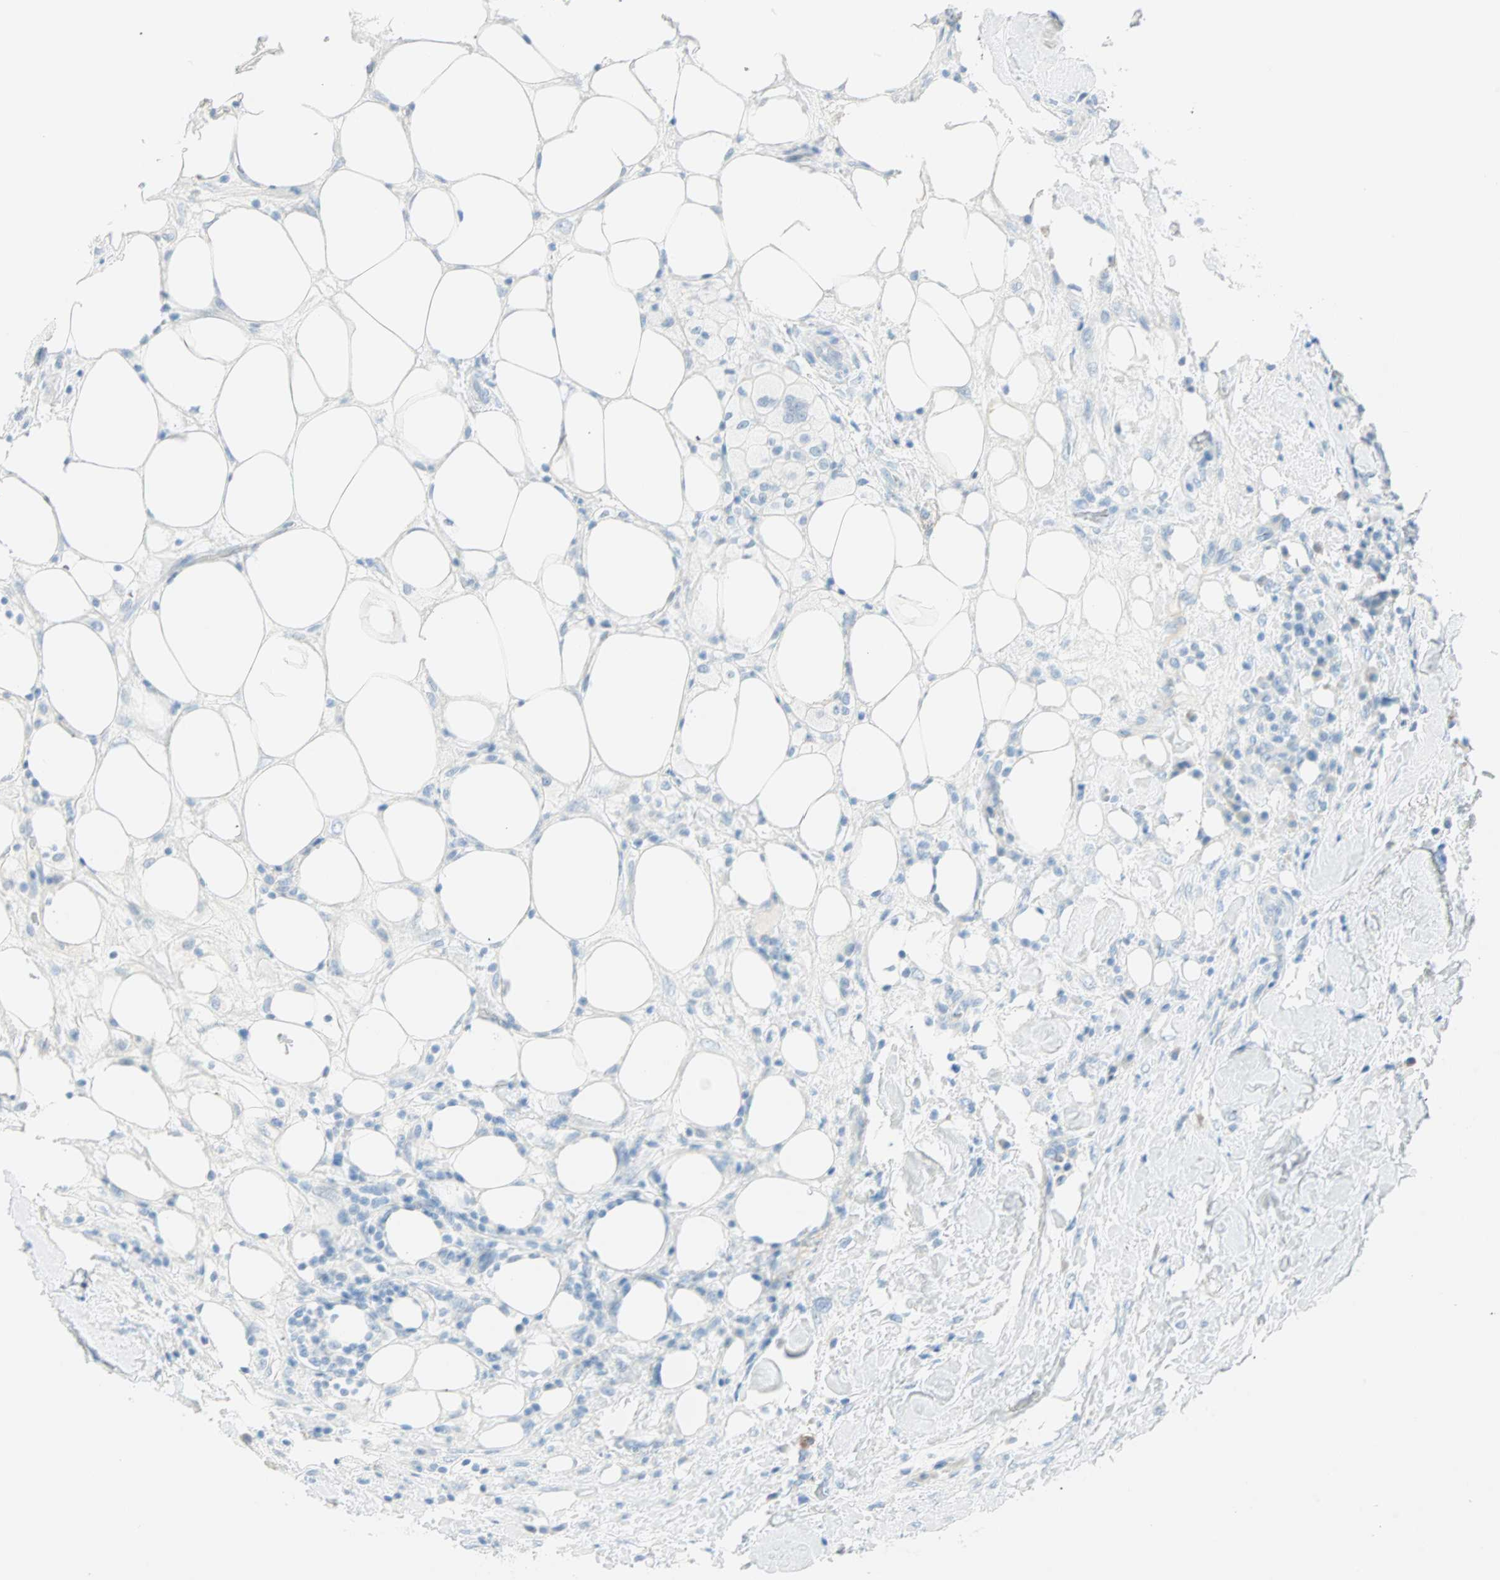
{"staining": {"intensity": "negative", "quantity": "none", "location": "none"}, "tissue": "breast cancer", "cell_type": "Tumor cells", "image_type": "cancer", "snomed": [{"axis": "morphology", "description": "Duct carcinoma"}, {"axis": "topography", "description": "Breast"}], "caption": "A high-resolution photomicrograph shows IHC staining of breast cancer (intraductal carcinoma), which displays no significant positivity in tumor cells.", "gene": "NES", "patient": {"sex": "female", "age": 37}}